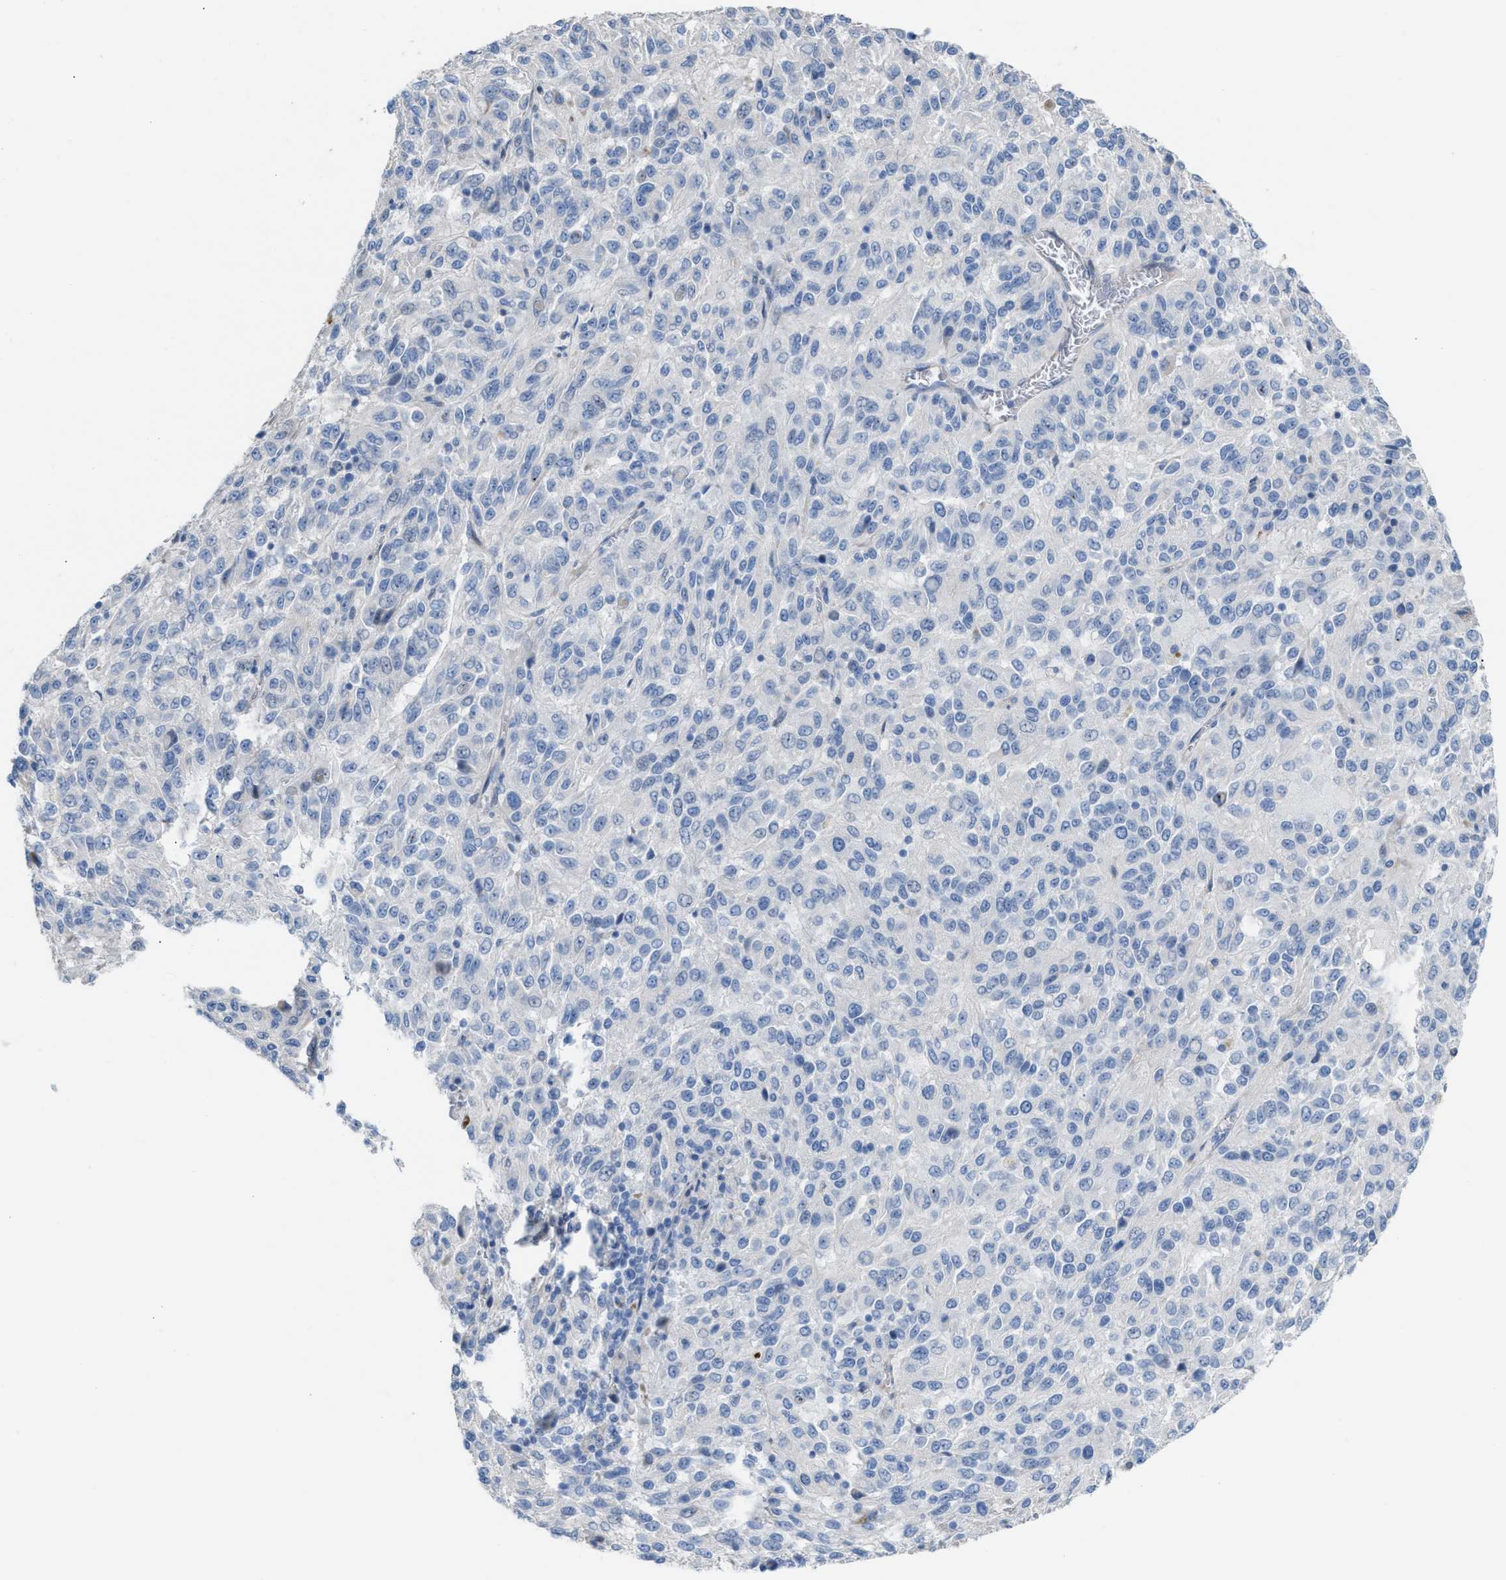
{"staining": {"intensity": "negative", "quantity": "none", "location": "none"}, "tissue": "melanoma", "cell_type": "Tumor cells", "image_type": "cancer", "snomed": [{"axis": "morphology", "description": "Malignant melanoma, Metastatic site"}, {"axis": "topography", "description": "Lymph node"}], "caption": "Image shows no significant protein expression in tumor cells of malignant melanoma (metastatic site). (DAB immunohistochemistry visualized using brightfield microscopy, high magnification).", "gene": "MPP3", "patient": {"sex": "male", "age": 61}}